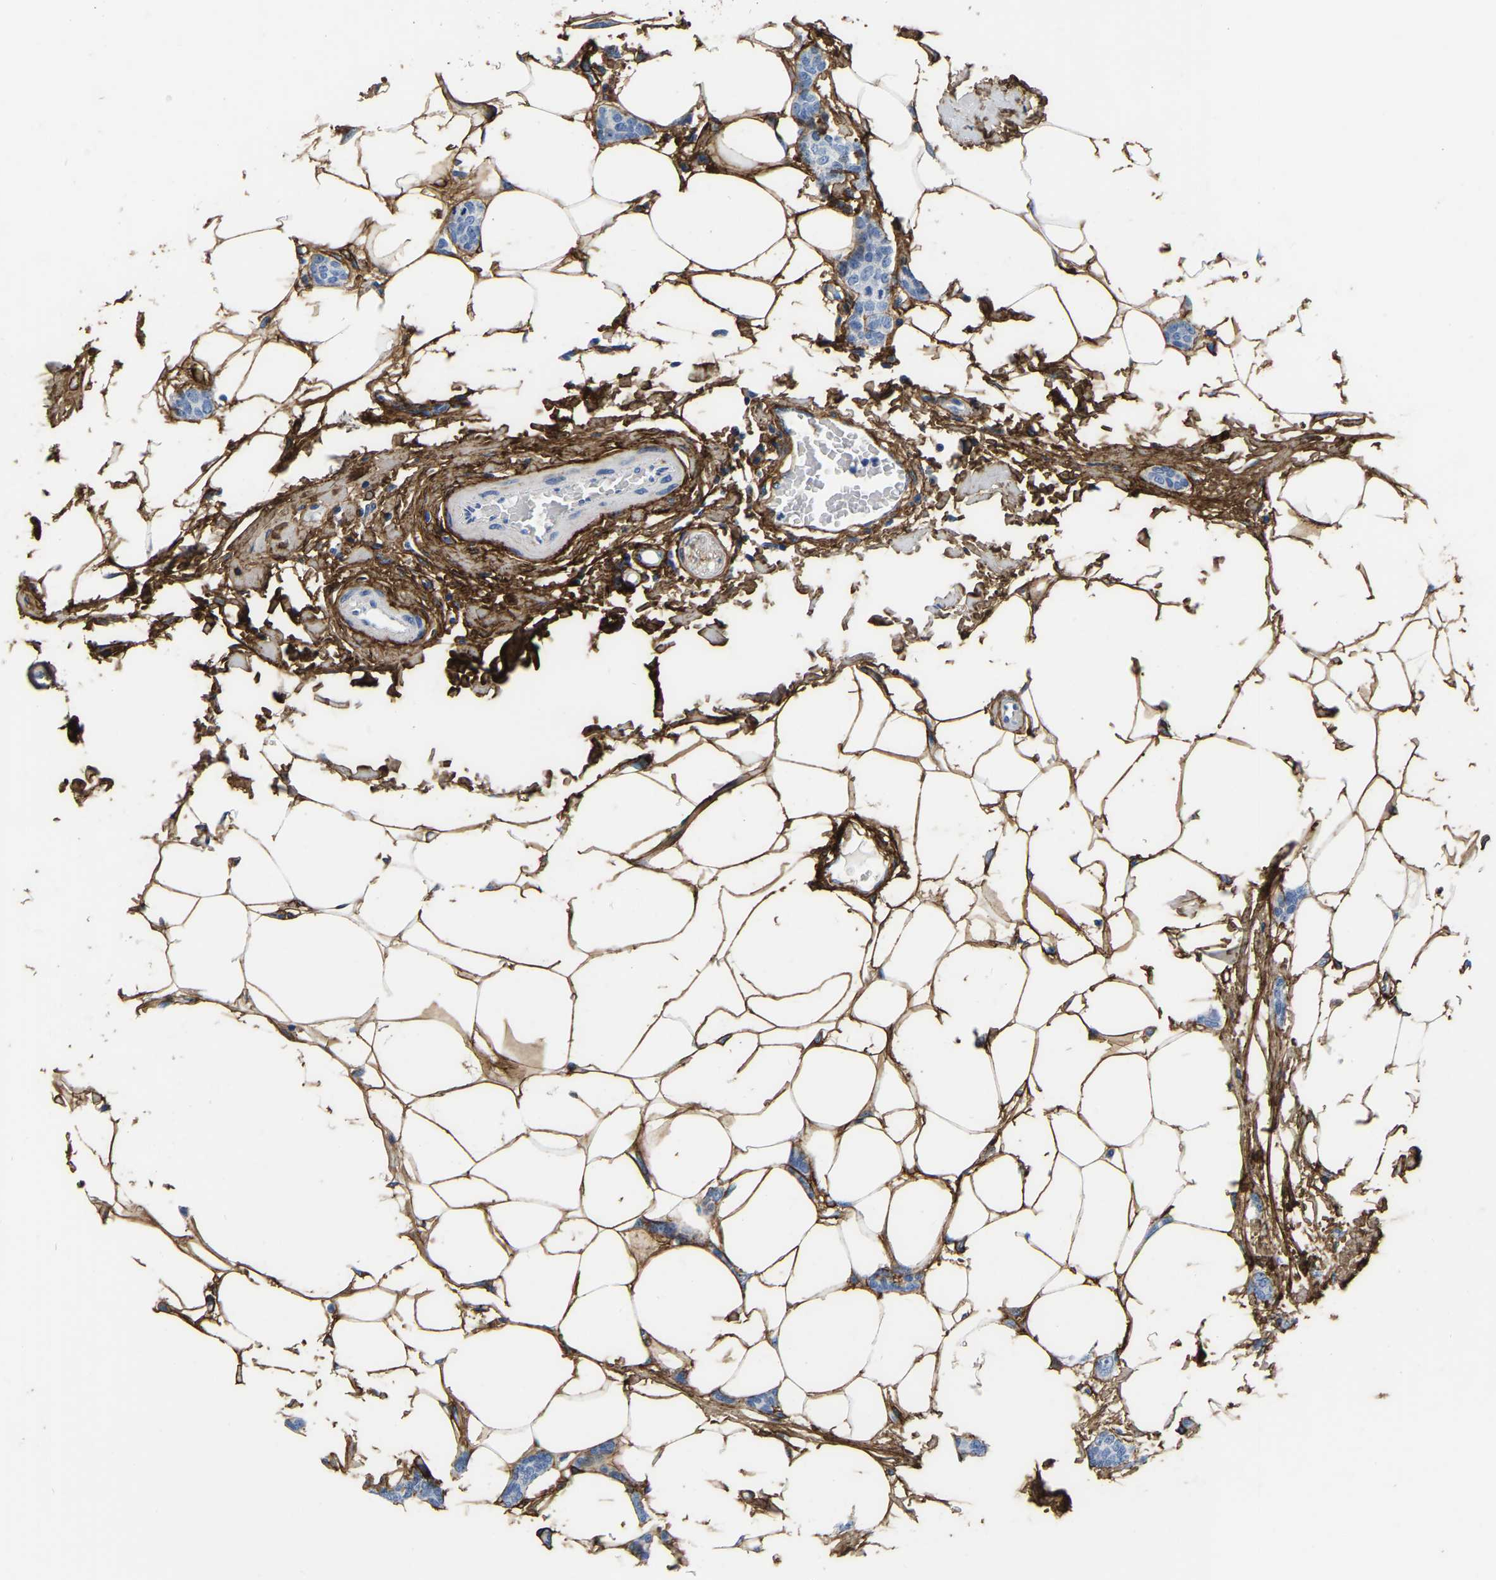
{"staining": {"intensity": "negative", "quantity": "none", "location": "none"}, "tissue": "breast cancer", "cell_type": "Tumor cells", "image_type": "cancer", "snomed": [{"axis": "morphology", "description": "Lobular carcinoma"}, {"axis": "topography", "description": "Skin"}, {"axis": "topography", "description": "Breast"}], "caption": "Tumor cells are negative for protein expression in human lobular carcinoma (breast).", "gene": "COL6A1", "patient": {"sex": "female", "age": 46}}